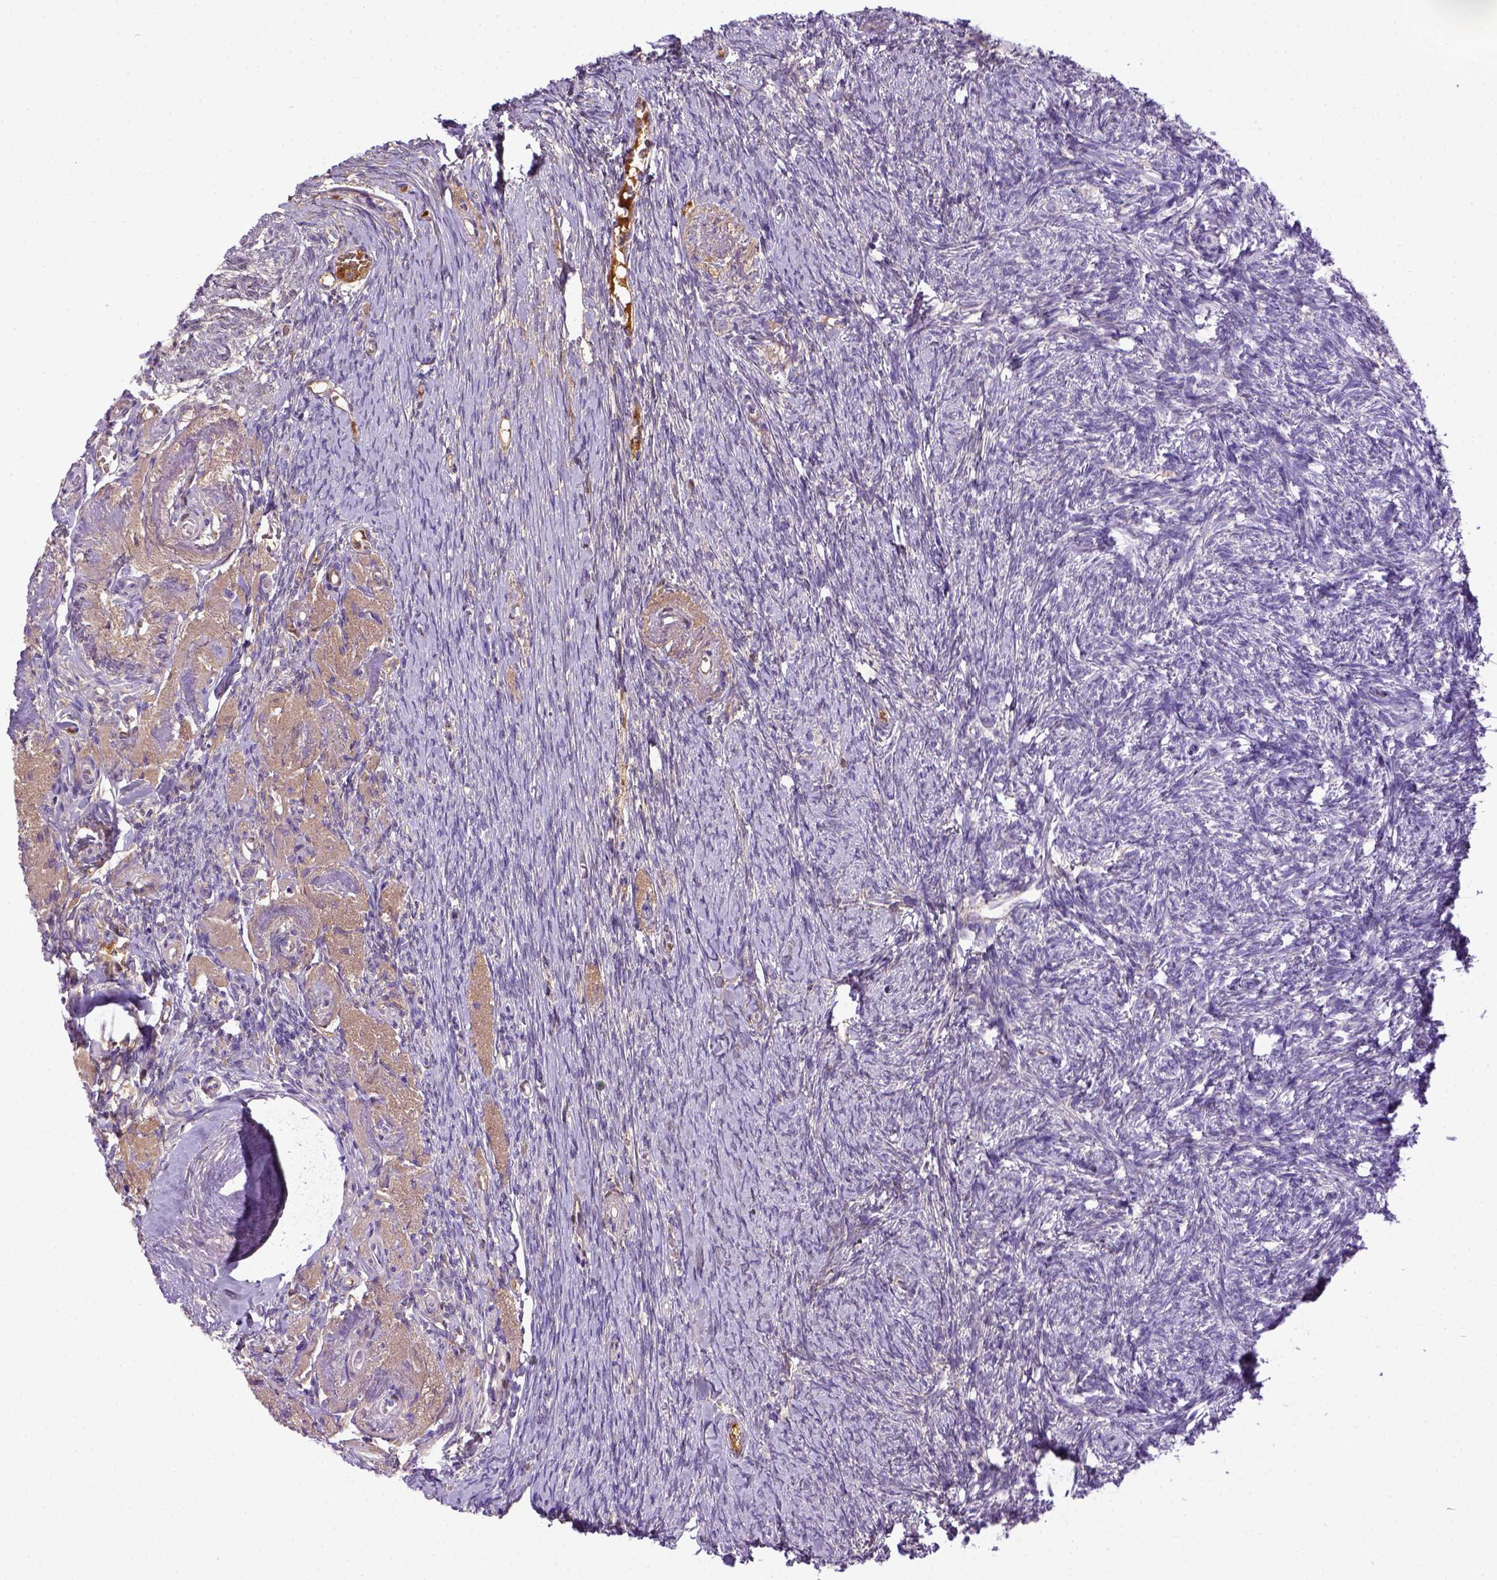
{"staining": {"intensity": "negative", "quantity": "none", "location": "none"}, "tissue": "ovary", "cell_type": "Ovarian stroma cells", "image_type": "normal", "snomed": [{"axis": "morphology", "description": "Normal tissue, NOS"}, {"axis": "topography", "description": "Ovary"}], "caption": "A micrograph of human ovary is negative for staining in ovarian stroma cells. (DAB immunohistochemistry, high magnification).", "gene": "ITIH4", "patient": {"sex": "female", "age": 72}}